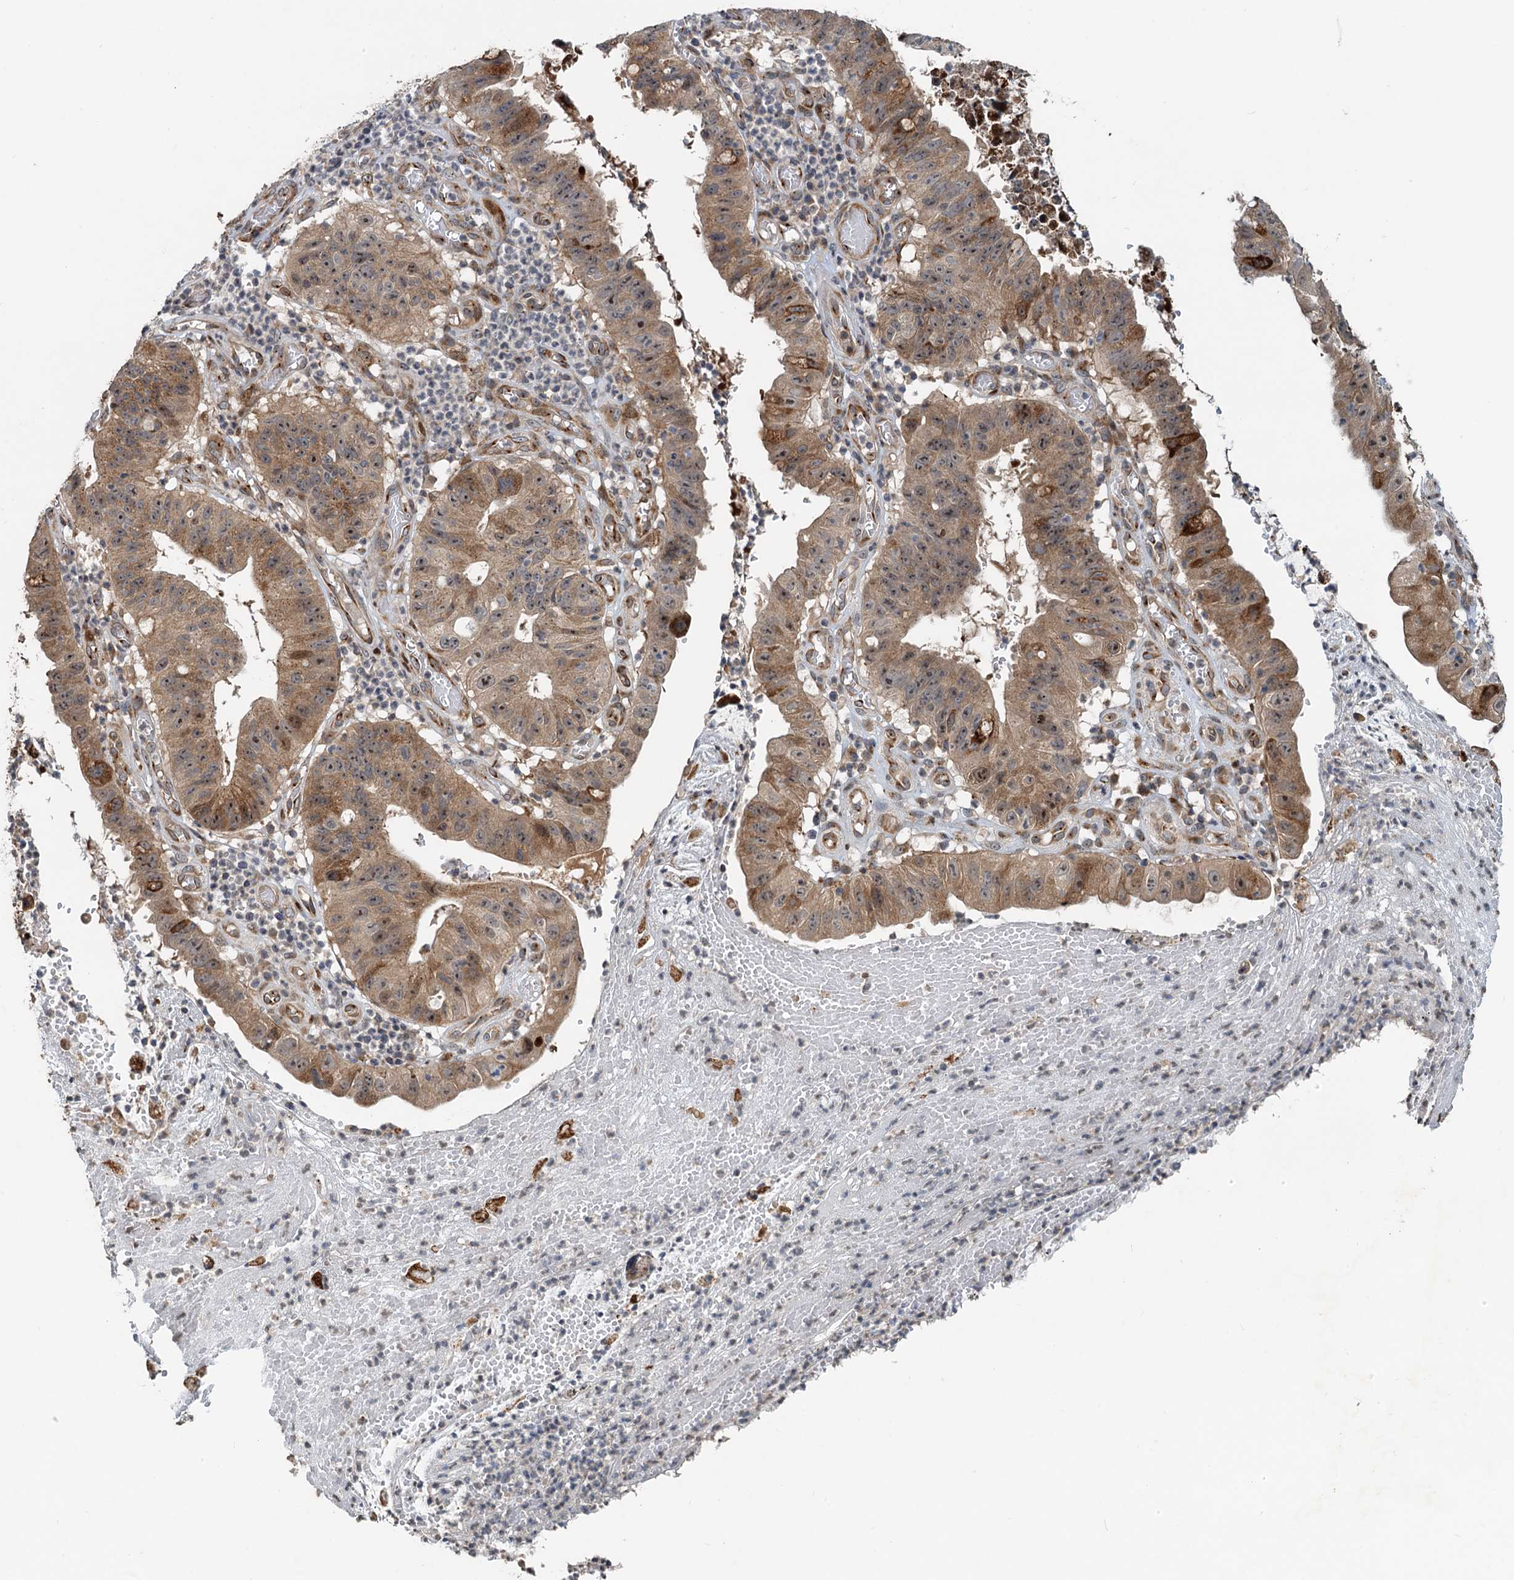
{"staining": {"intensity": "moderate", "quantity": ">75%", "location": "cytoplasmic/membranous"}, "tissue": "stomach cancer", "cell_type": "Tumor cells", "image_type": "cancer", "snomed": [{"axis": "morphology", "description": "Adenocarcinoma, NOS"}, {"axis": "topography", "description": "Stomach"}], "caption": "Protein expression analysis of human adenocarcinoma (stomach) reveals moderate cytoplasmic/membranous expression in approximately >75% of tumor cells.", "gene": "CEP68", "patient": {"sex": "male", "age": 59}}